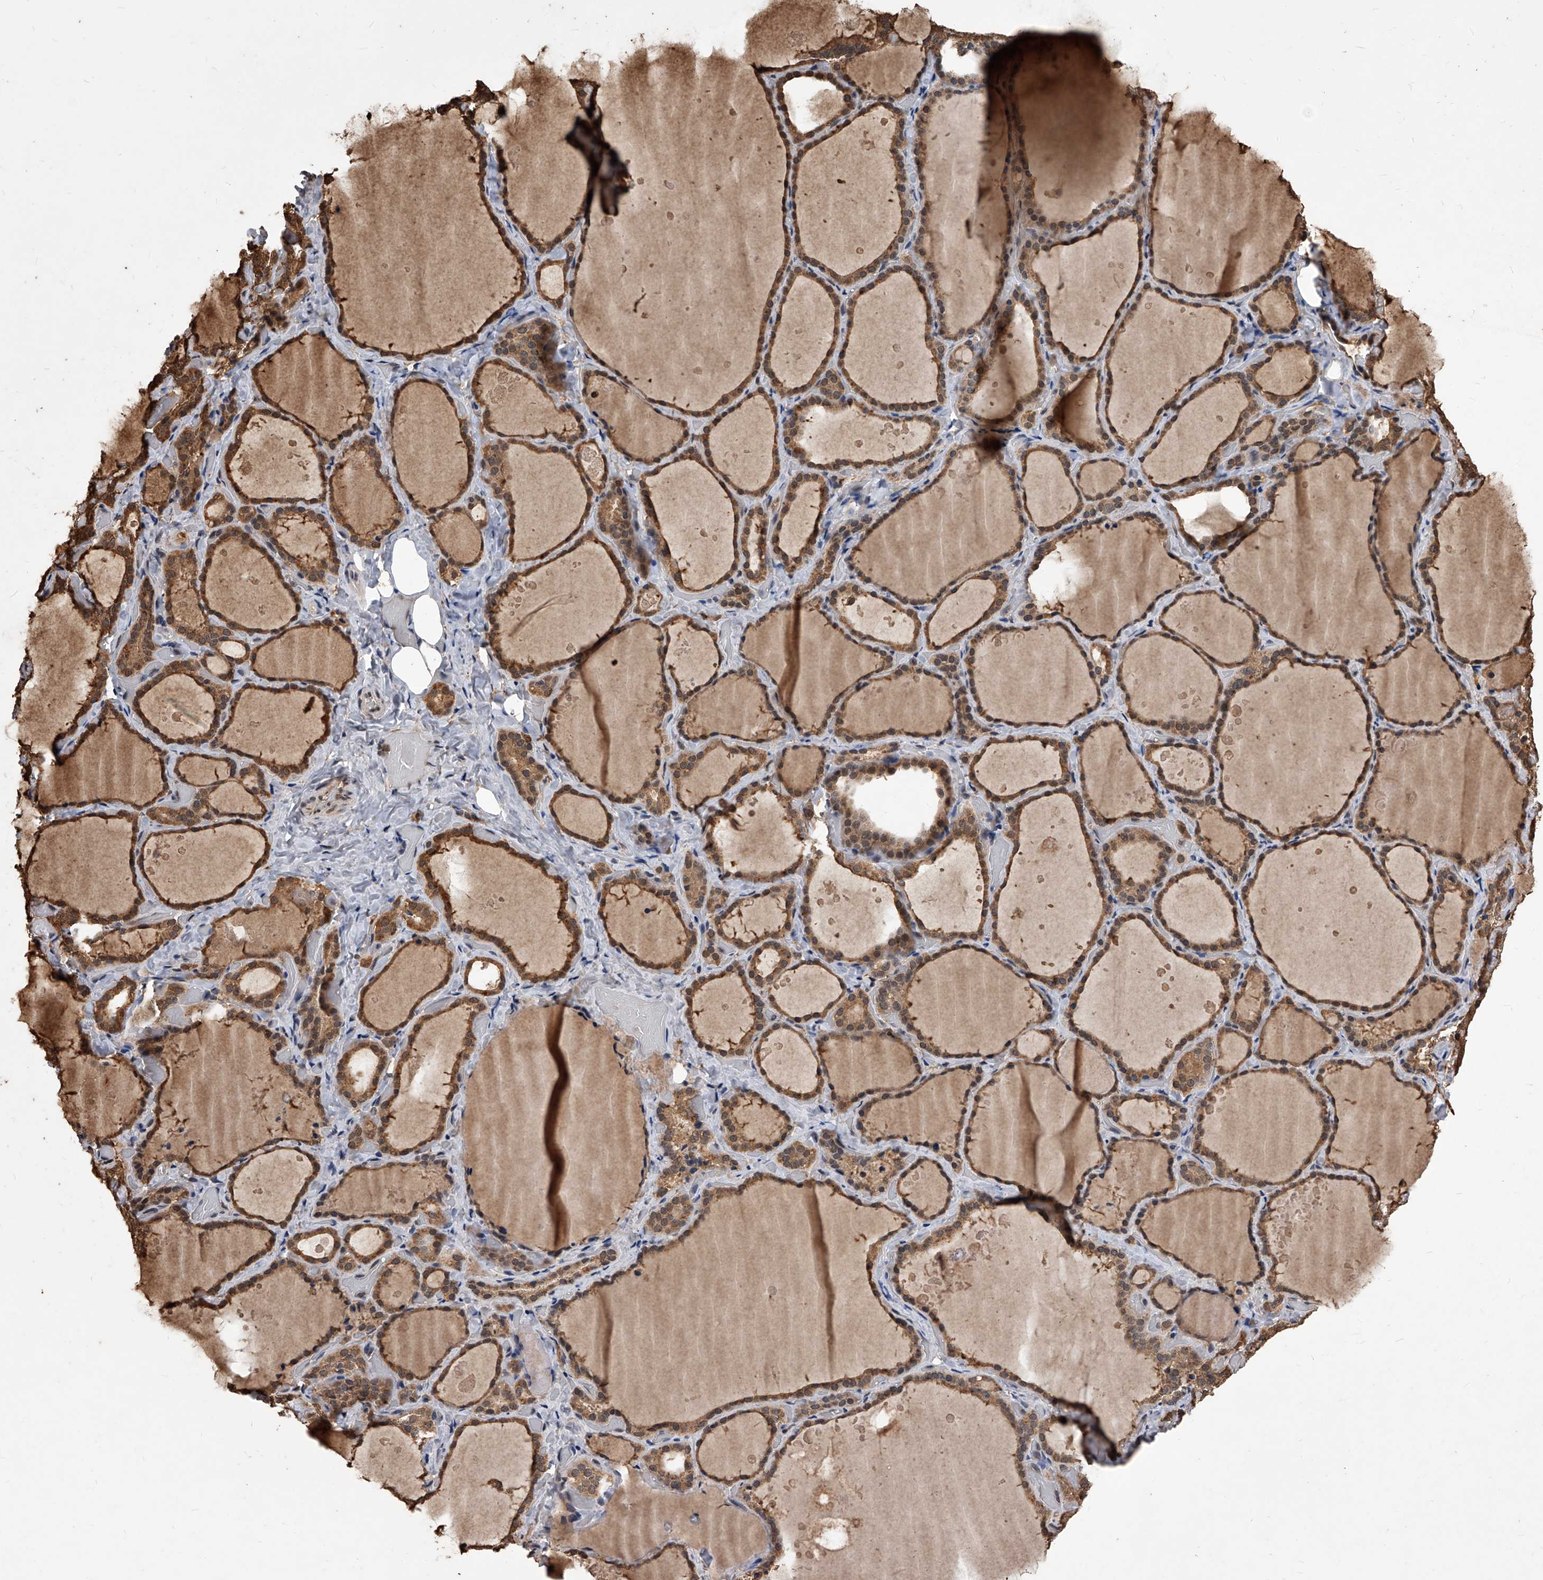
{"staining": {"intensity": "moderate", "quantity": ">75%", "location": "cytoplasmic/membranous"}, "tissue": "thyroid gland", "cell_type": "Glandular cells", "image_type": "normal", "snomed": [{"axis": "morphology", "description": "Normal tissue, NOS"}, {"axis": "topography", "description": "Thyroid gland"}], "caption": "Immunohistochemical staining of benign thyroid gland shows moderate cytoplasmic/membranous protein staining in approximately >75% of glandular cells.", "gene": "ID1", "patient": {"sex": "female", "age": 44}}